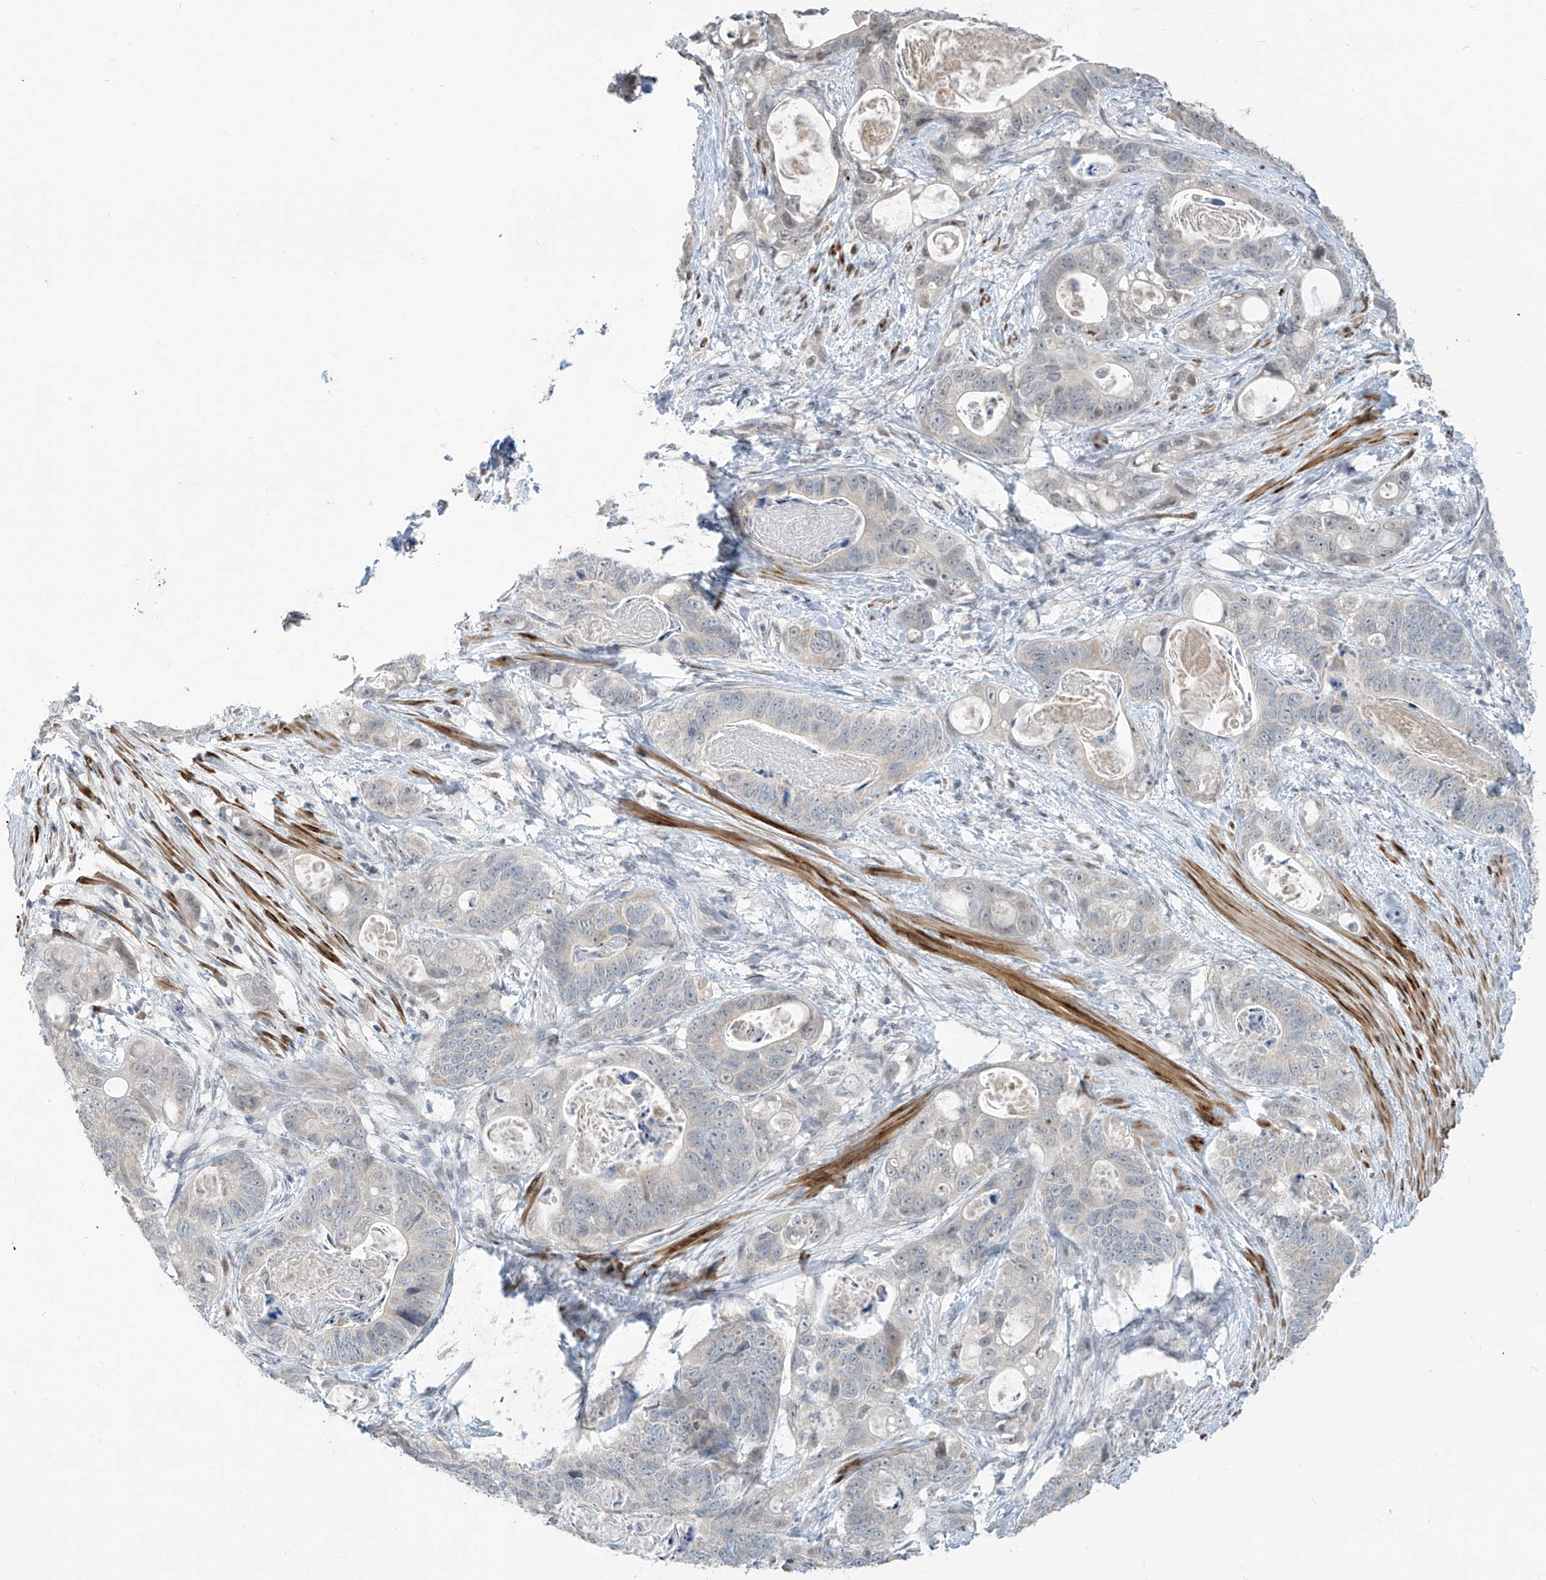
{"staining": {"intensity": "weak", "quantity": "<25%", "location": "cytoplasmic/membranous,nuclear"}, "tissue": "stomach cancer", "cell_type": "Tumor cells", "image_type": "cancer", "snomed": [{"axis": "morphology", "description": "Normal tissue, NOS"}, {"axis": "morphology", "description": "Adenocarcinoma, NOS"}, {"axis": "topography", "description": "Stomach"}], "caption": "An image of stomach cancer (adenocarcinoma) stained for a protein exhibits no brown staining in tumor cells.", "gene": "METAP1D", "patient": {"sex": "female", "age": 89}}